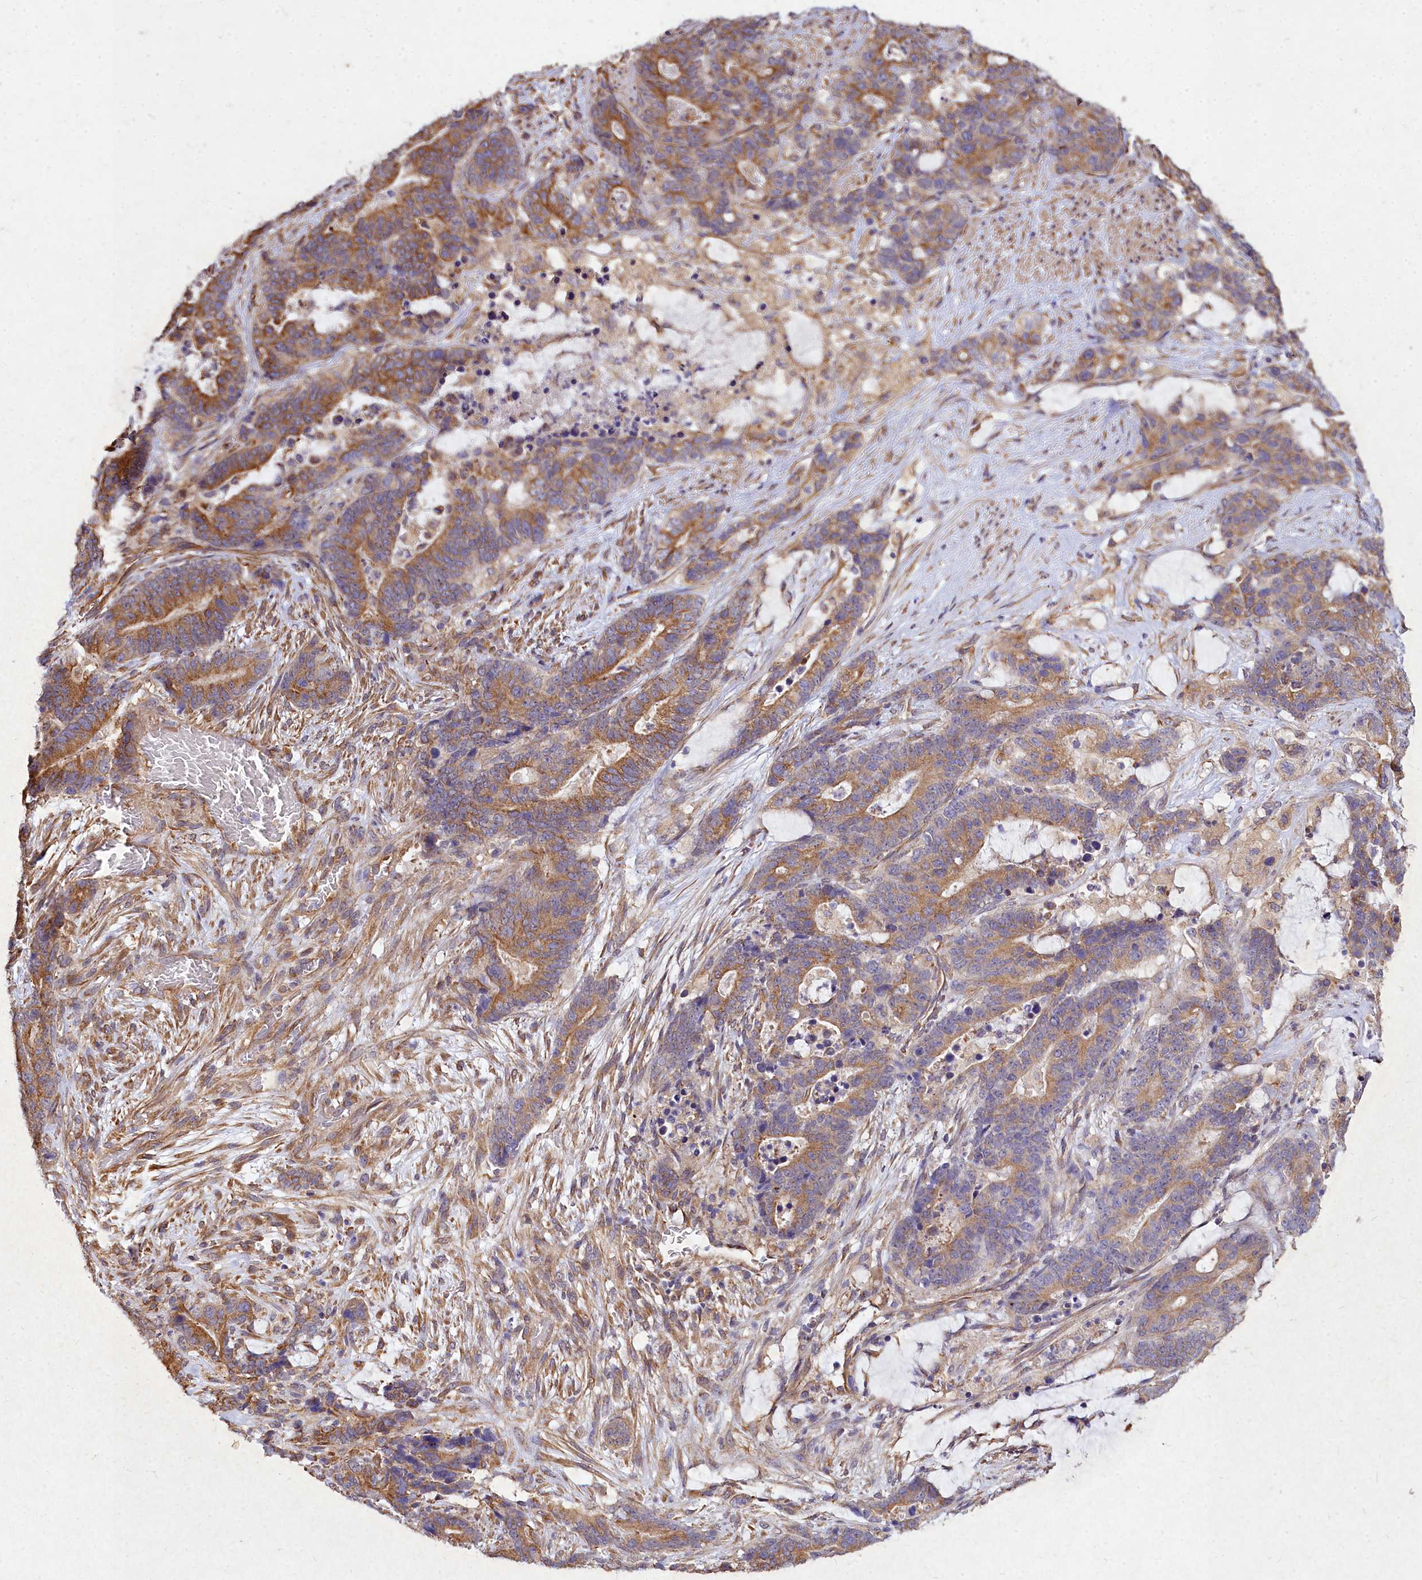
{"staining": {"intensity": "moderate", "quantity": ">75%", "location": "cytoplasmic/membranous"}, "tissue": "stomach cancer", "cell_type": "Tumor cells", "image_type": "cancer", "snomed": [{"axis": "morphology", "description": "Adenocarcinoma, NOS"}, {"axis": "topography", "description": "Stomach"}], "caption": "Brown immunohistochemical staining in stomach cancer (adenocarcinoma) reveals moderate cytoplasmic/membranous positivity in about >75% of tumor cells. The protein is shown in brown color, while the nuclei are stained blue.", "gene": "SKA1", "patient": {"sex": "female", "age": 76}}